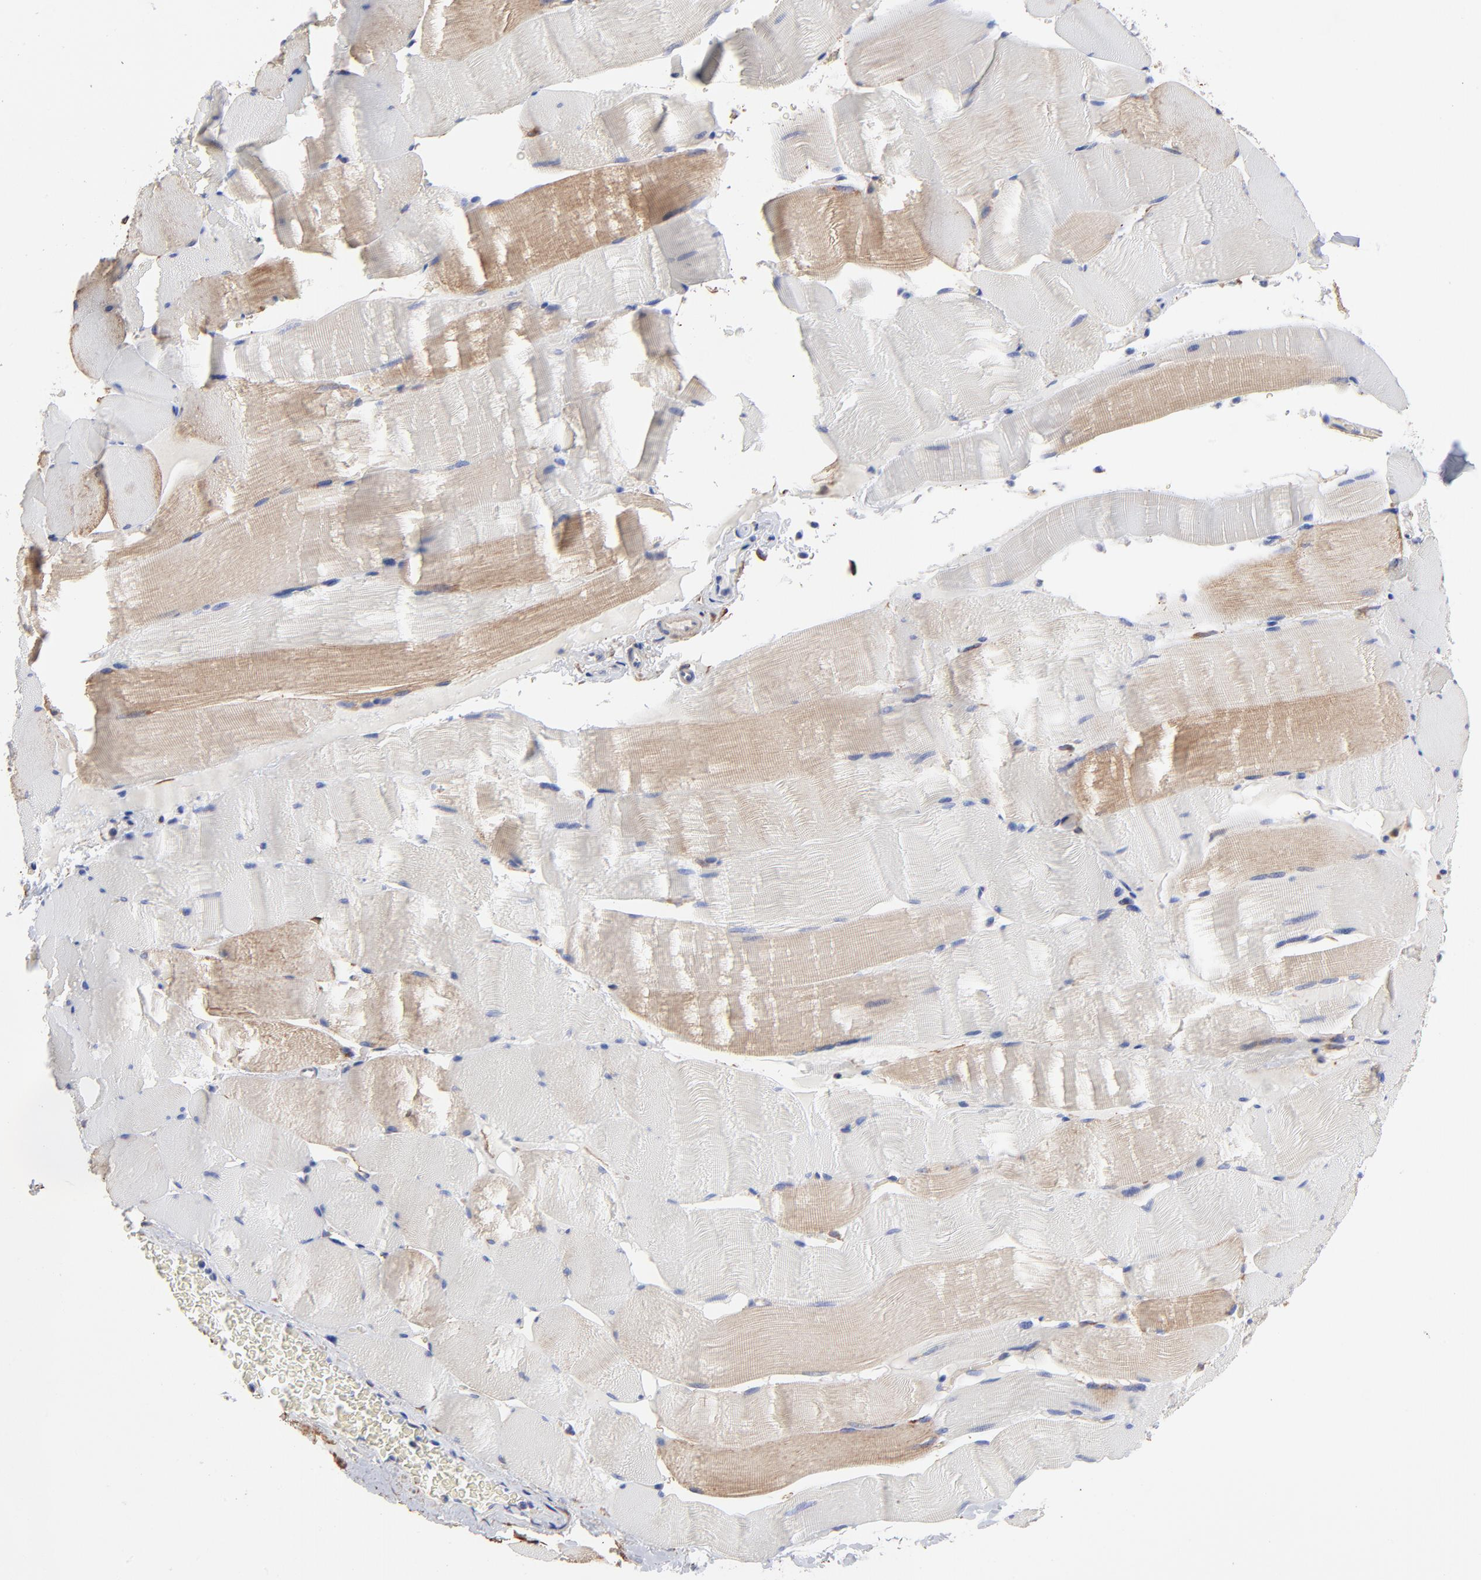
{"staining": {"intensity": "weak", "quantity": "<25%", "location": "cytoplasmic/membranous"}, "tissue": "skeletal muscle", "cell_type": "Myocytes", "image_type": "normal", "snomed": [{"axis": "morphology", "description": "Normal tissue, NOS"}, {"axis": "topography", "description": "Skeletal muscle"}], "caption": "Skeletal muscle was stained to show a protein in brown. There is no significant positivity in myocytes. (IHC, brightfield microscopy, high magnification).", "gene": "CILP", "patient": {"sex": "male", "age": 62}}